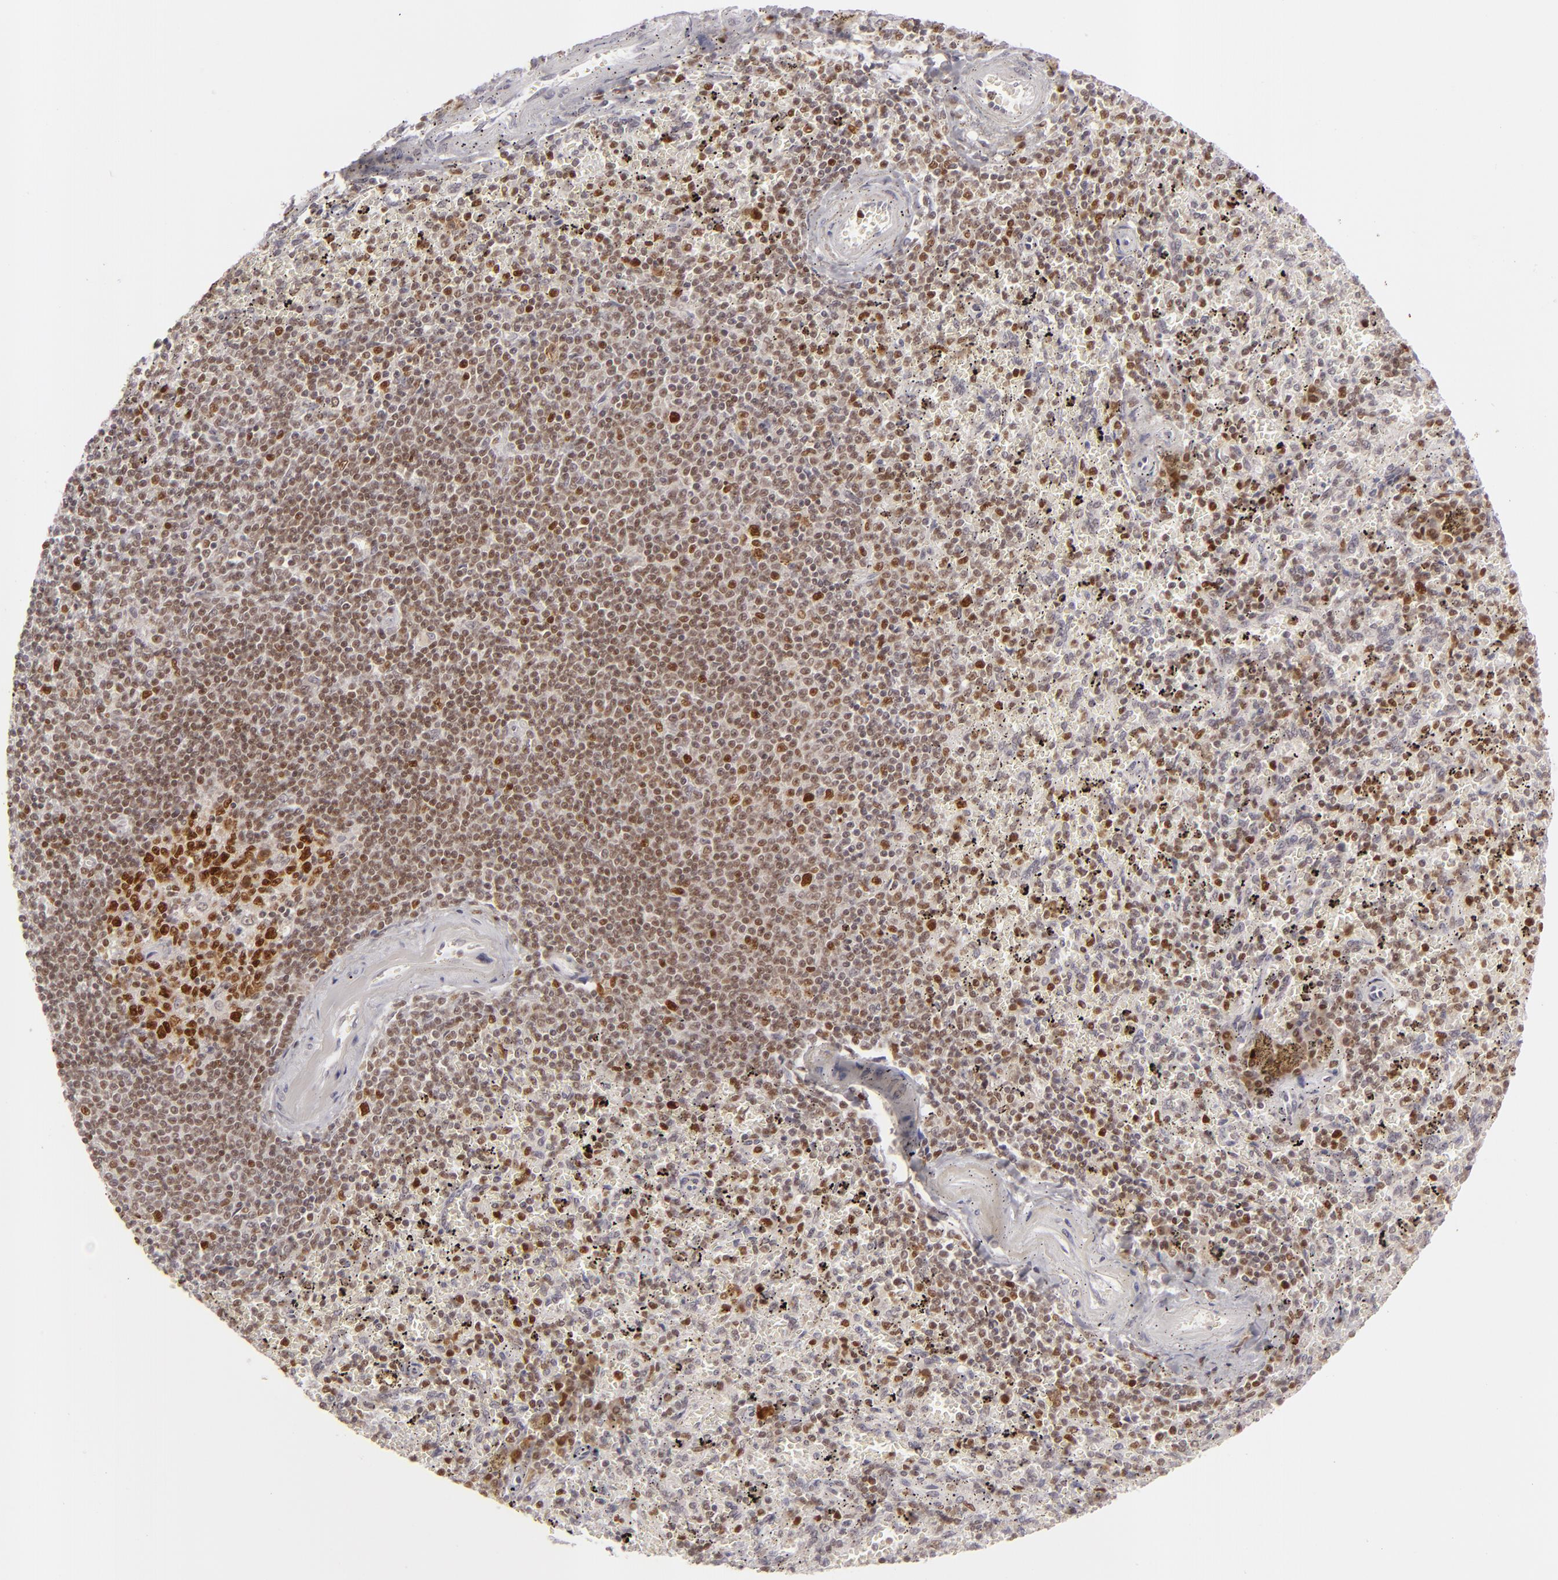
{"staining": {"intensity": "moderate", "quantity": "25%-75%", "location": "nuclear"}, "tissue": "spleen", "cell_type": "Cells in red pulp", "image_type": "normal", "snomed": [{"axis": "morphology", "description": "Normal tissue, NOS"}, {"axis": "topography", "description": "Spleen"}], "caption": "Immunohistochemical staining of unremarkable human spleen demonstrates 25%-75% levels of moderate nuclear protein staining in about 25%-75% of cells in red pulp.", "gene": "FEN1", "patient": {"sex": "female", "age": 43}}